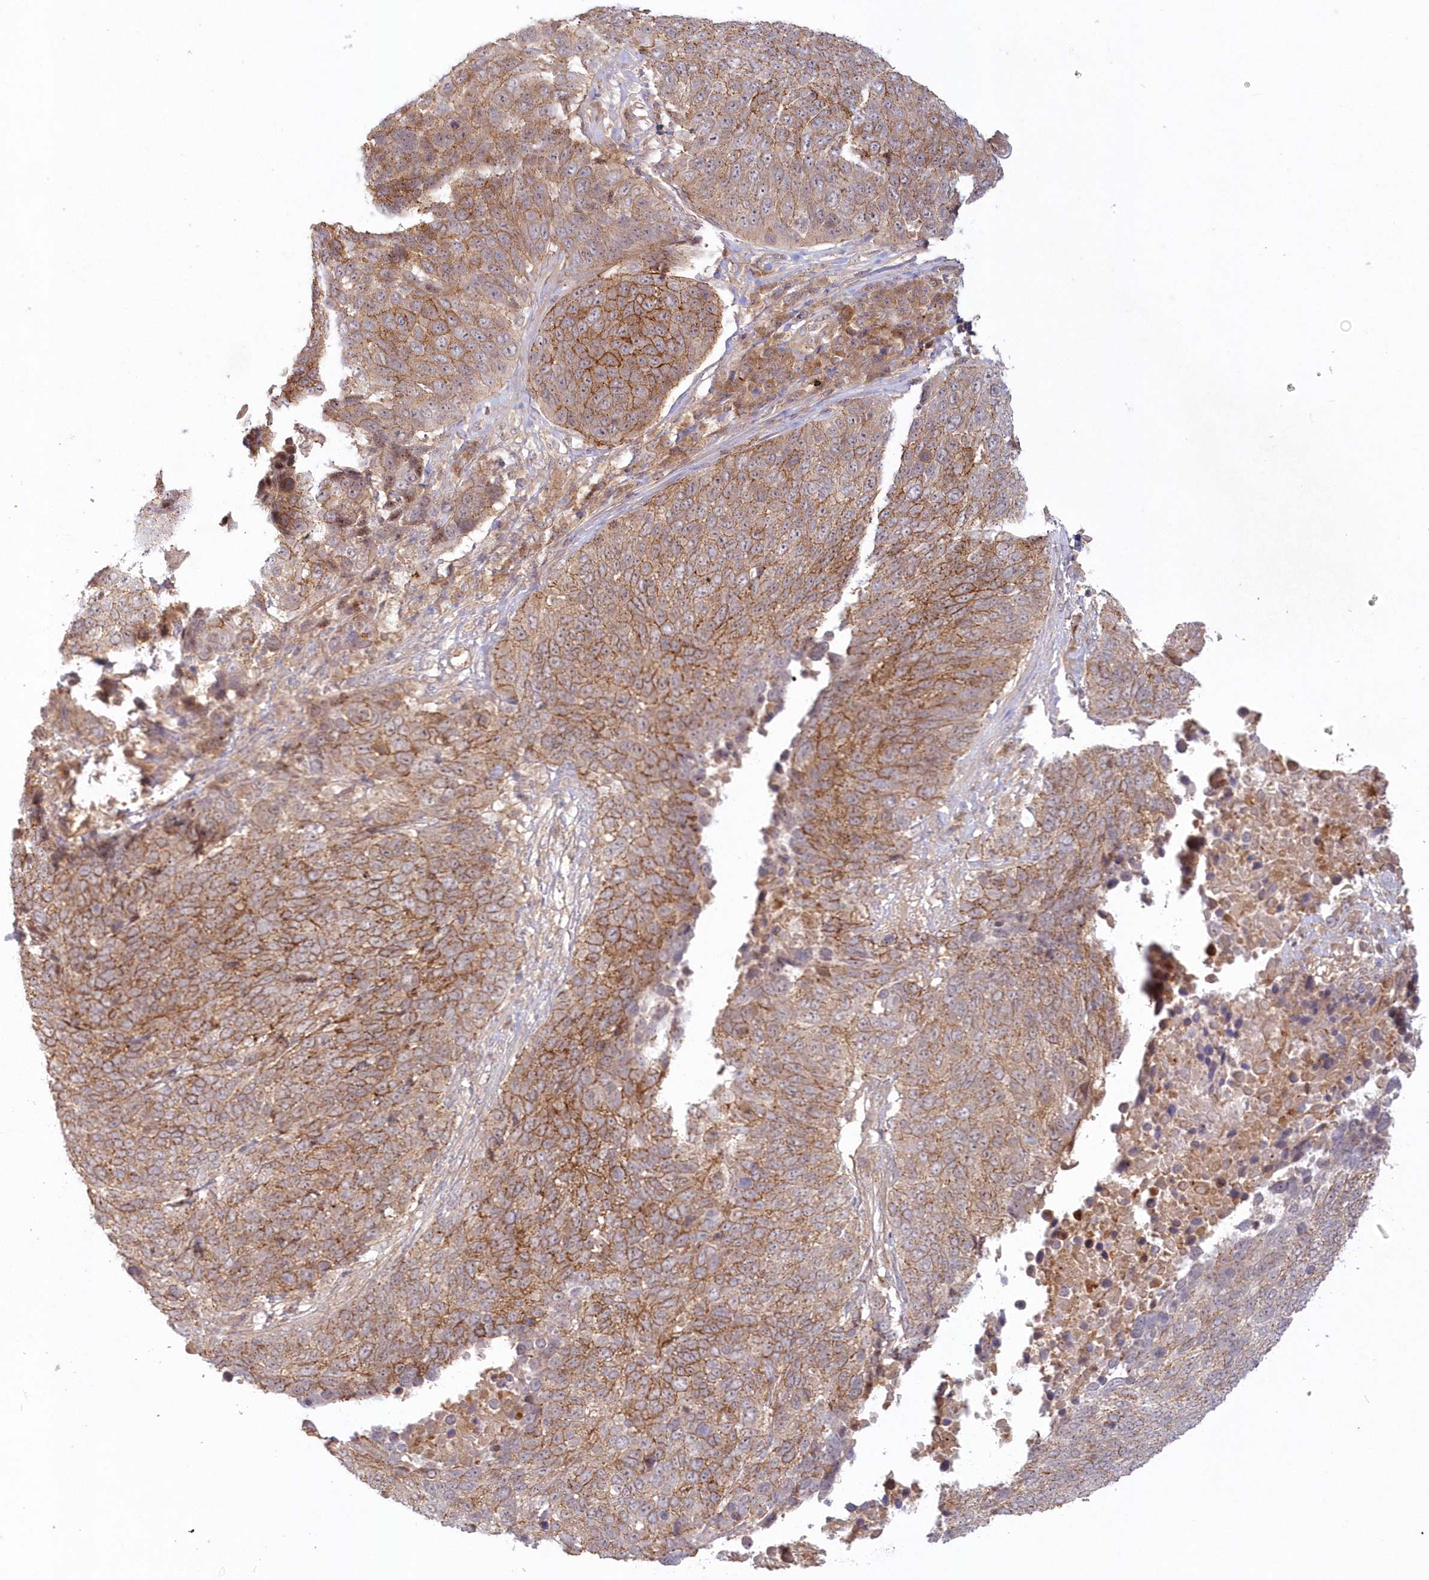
{"staining": {"intensity": "moderate", "quantity": ">75%", "location": "cytoplasmic/membranous"}, "tissue": "lung cancer", "cell_type": "Tumor cells", "image_type": "cancer", "snomed": [{"axis": "morphology", "description": "Squamous cell carcinoma, NOS"}, {"axis": "topography", "description": "Lung"}], "caption": "Brown immunohistochemical staining in human lung squamous cell carcinoma demonstrates moderate cytoplasmic/membranous expression in approximately >75% of tumor cells.", "gene": "TOGARAM2", "patient": {"sex": "male", "age": 66}}